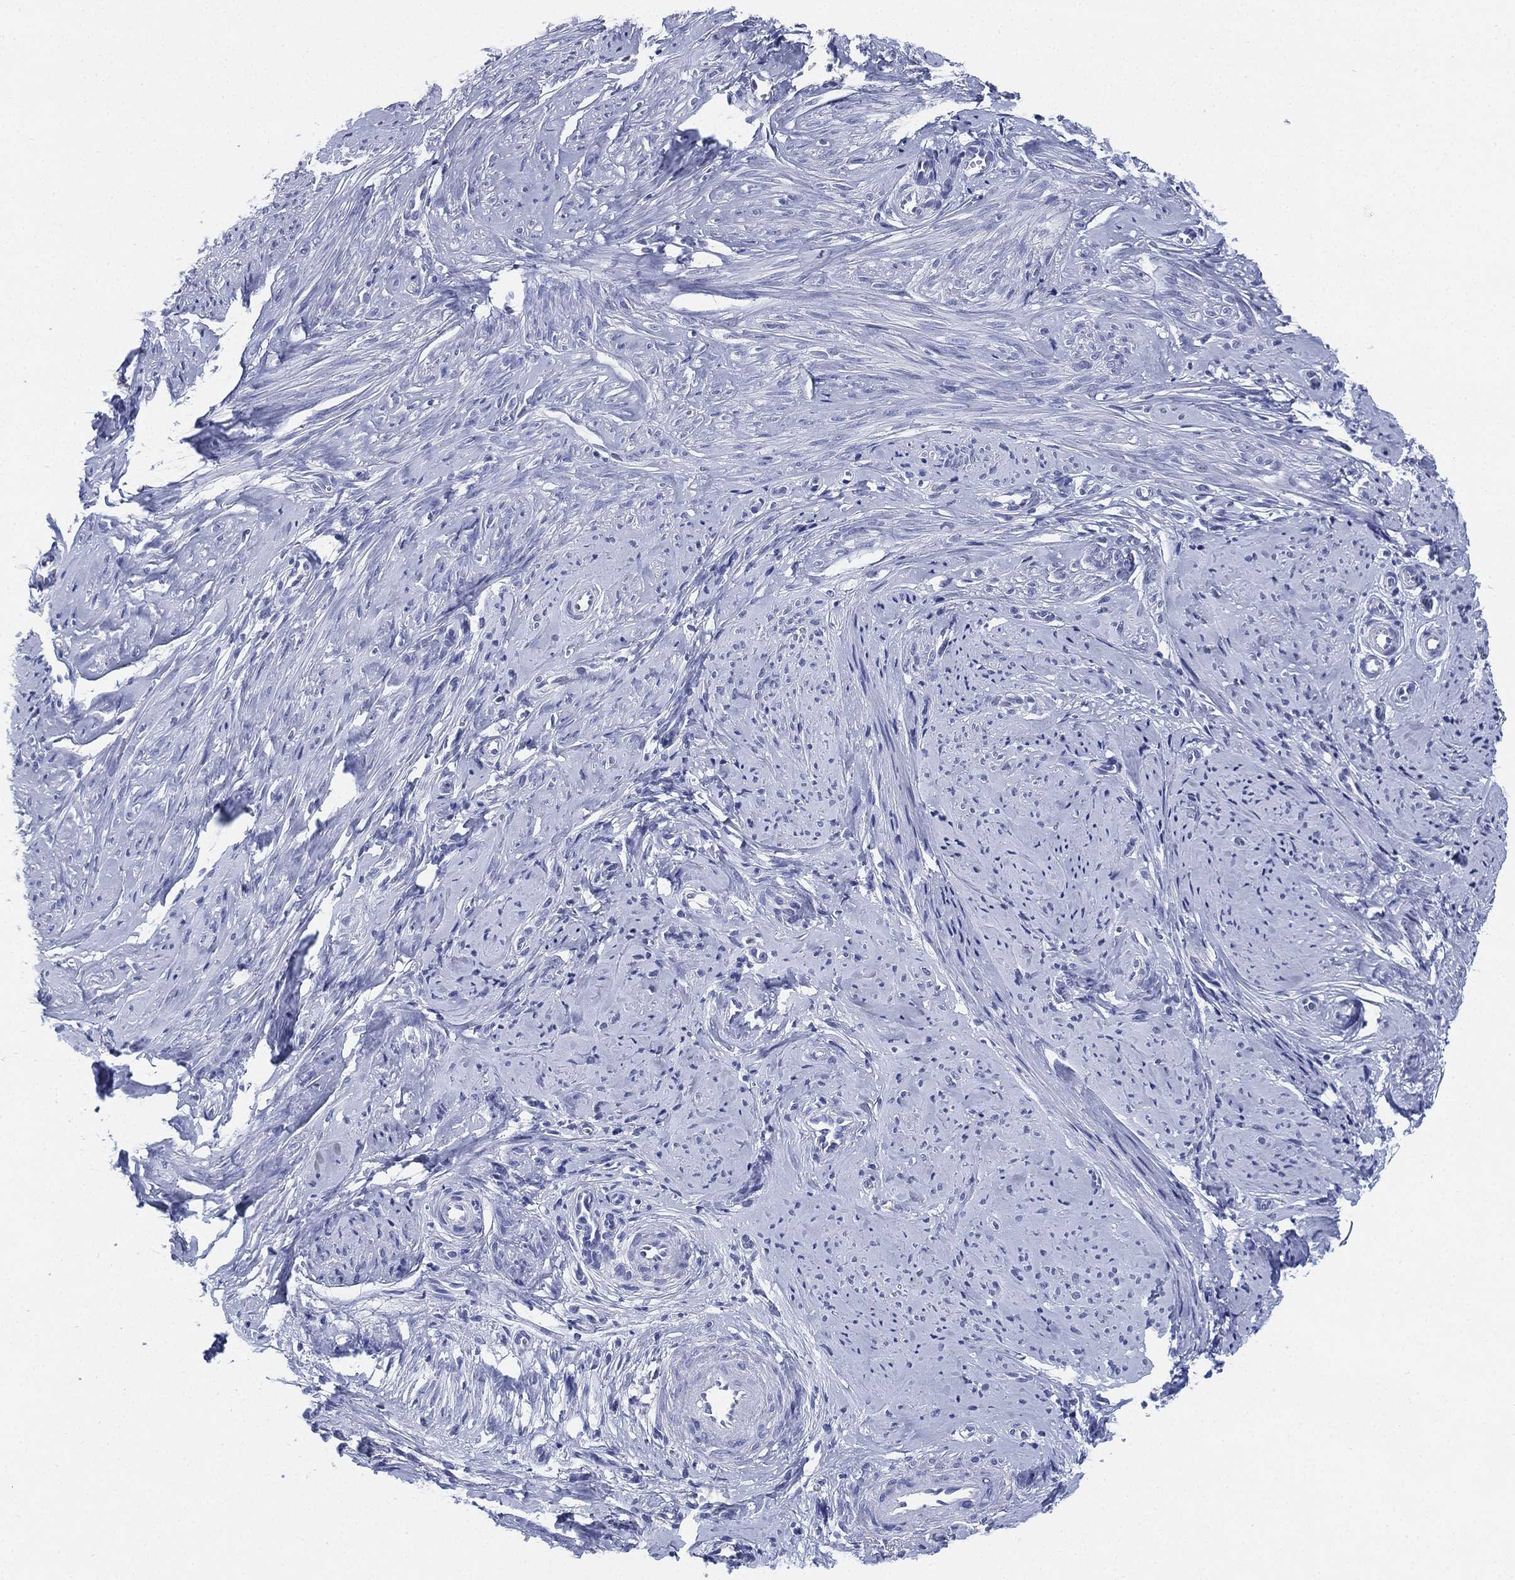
{"staining": {"intensity": "negative", "quantity": "none", "location": "none"}, "tissue": "smooth muscle", "cell_type": "Smooth muscle cells", "image_type": "normal", "snomed": [{"axis": "morphology", "description": "Normal tissue, NOS"}, {"axis": "topography", "description": "Smooth muscle"}], "caption": "DAB immunohistochemical staining of normal human smooth muscle shows no significant expression in smooth muscle cells. (Stains: DAB immunohistochemistry with hematoxylin counter stain, Microscopy: brightfield microscopy at high magnification).", "gene": "IYD", "patient": {"sex": "female", "age": 48}}